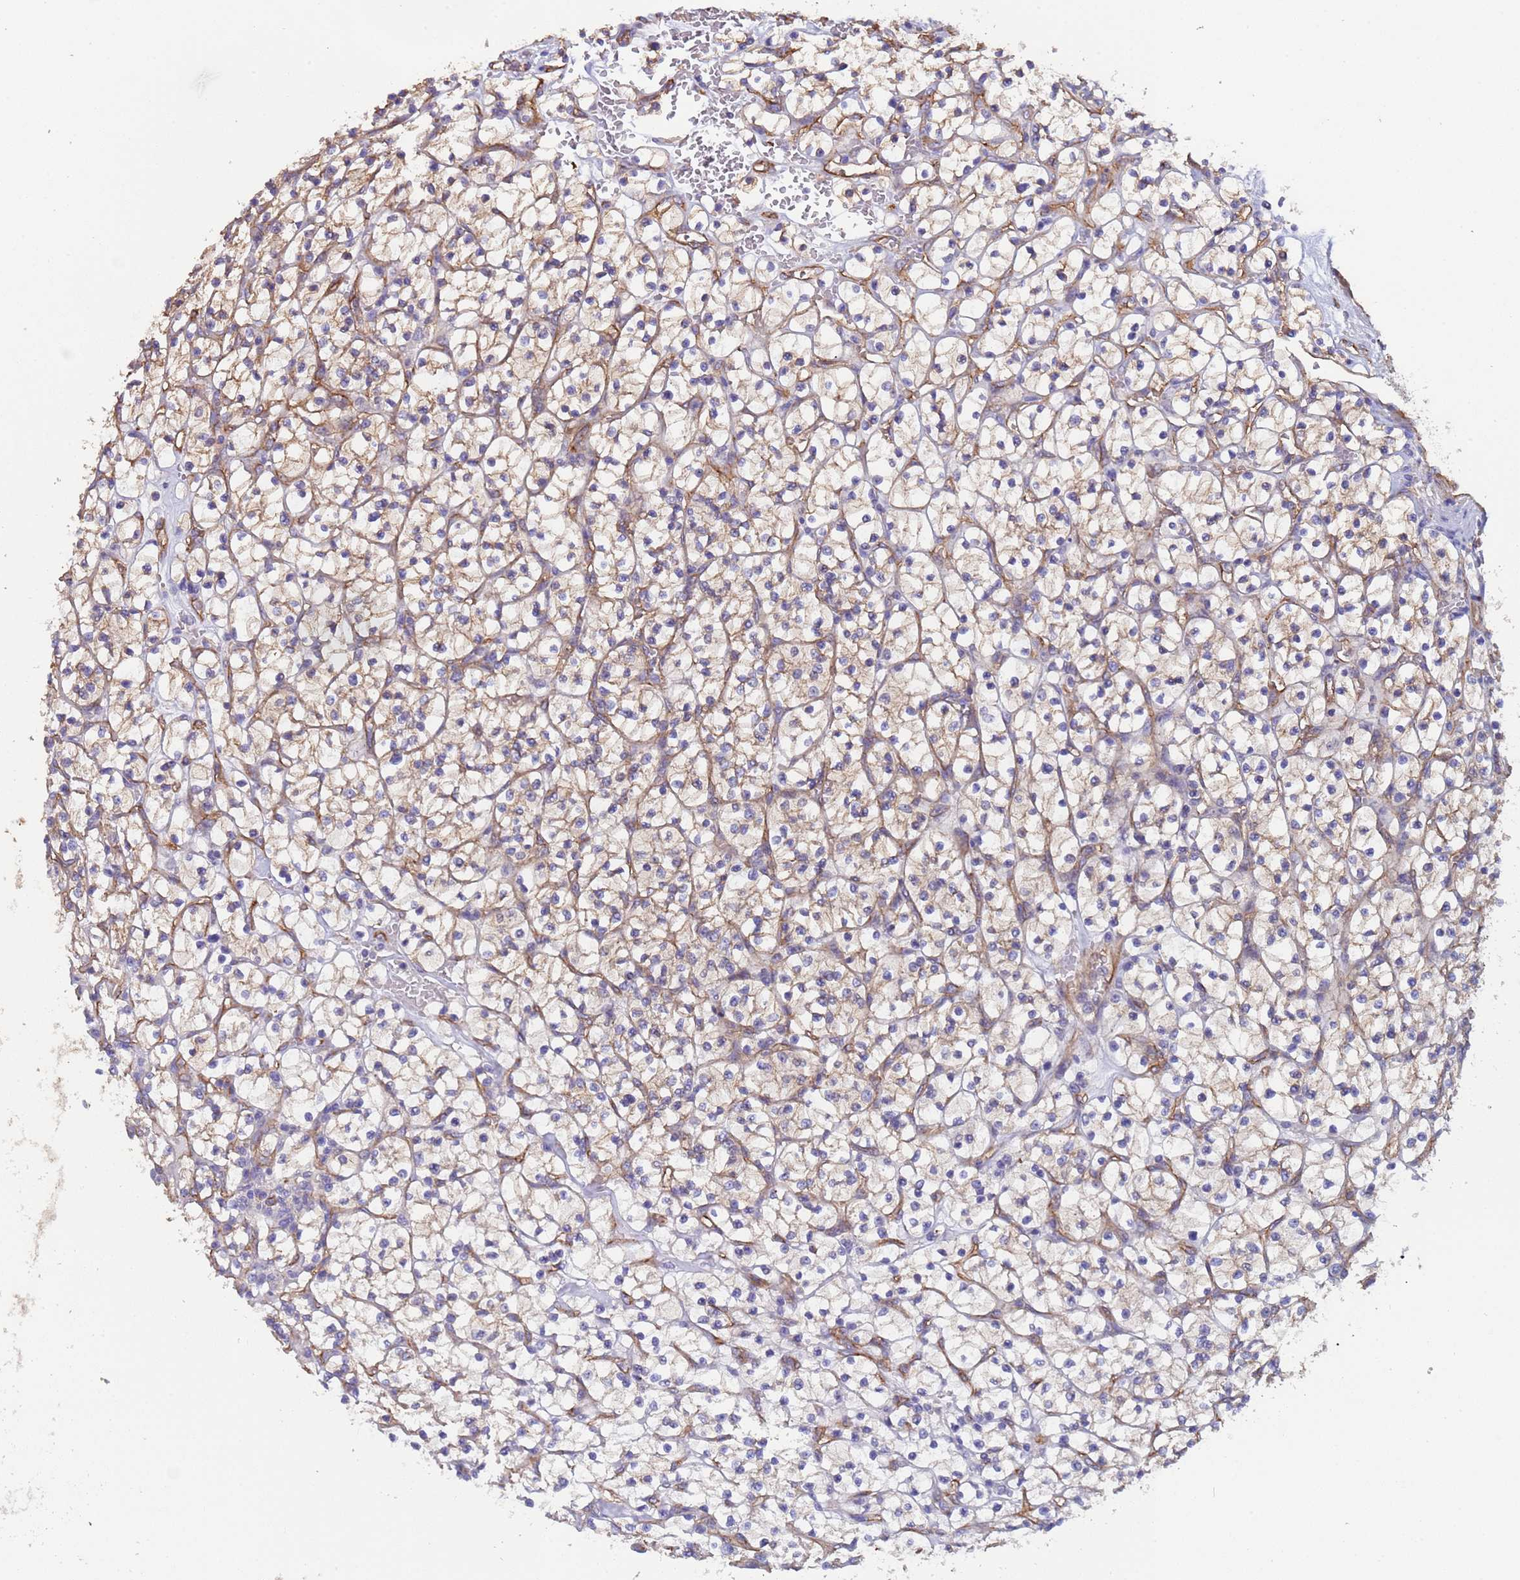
{"staining": {"intensity": "moderate", "quantity": "25%-75%", "location": "cytoplasmic/membranous"}, "tissue": "renal cancer", "cell_type": "Tumor cells", "image_type": "cancer", "snomed": [{"axis": "morphology", "description": "Adenocarcinoma, NOS"}, {"axis": "topography", "description": "Kidney"}], "caption": "Immunohistochemical staining of renal adenocarcinoma exhibits medium levels of moderate cytoplasmic/membranous protein staining in approximately 25%-75% of tumor cells.", "gene": "ZNF248", "patient": {"sex": "female", "age": 64}}